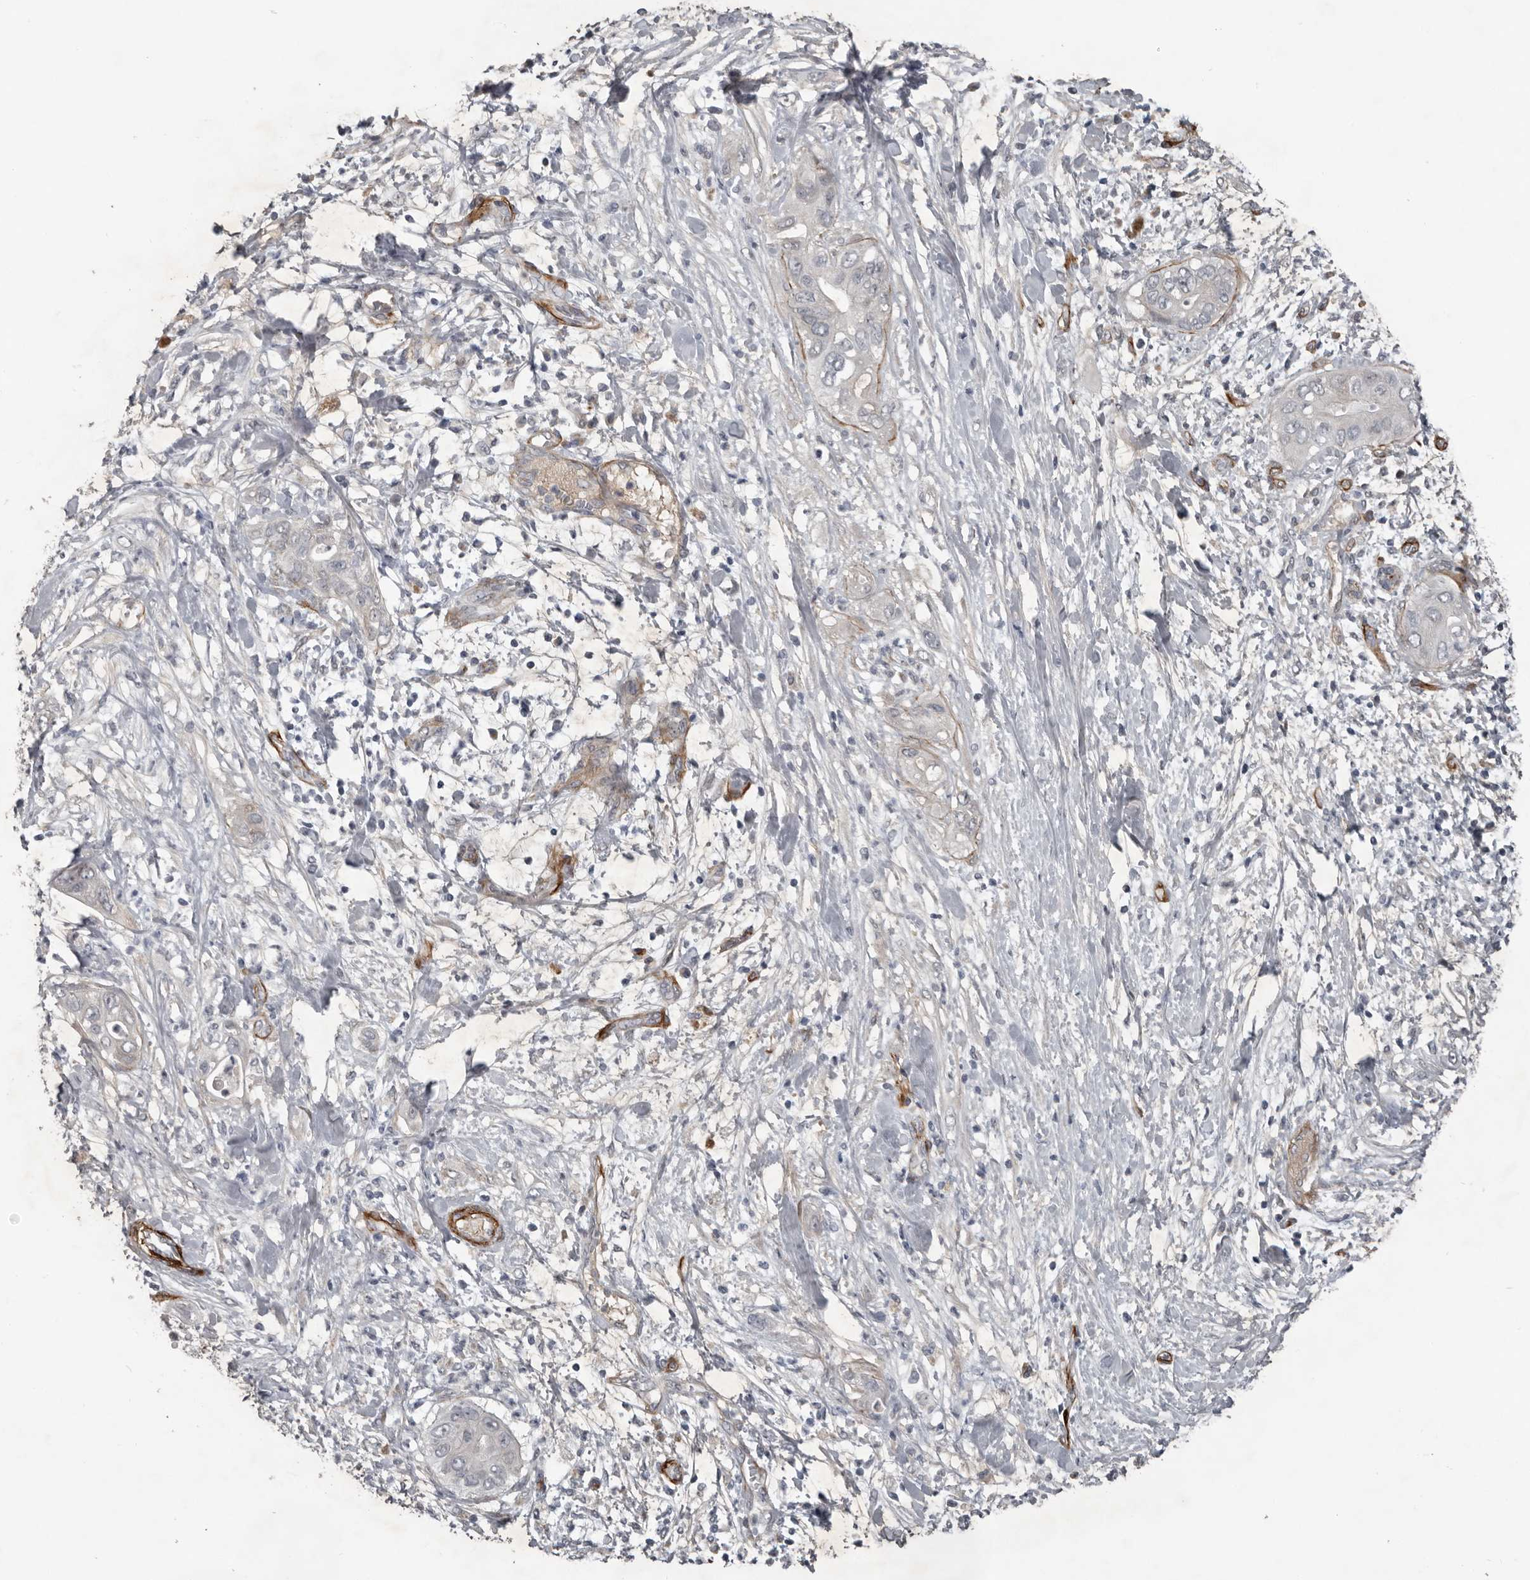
{"staining": {"intensity": "negative", "quantity": "none", "location": "none"}, "tissue": "pancreatic cancer", "cell_type": "Tumor cells", "image_type": "cancer", "snomed": [{"axis": "morphology", "description": "Adenocarcinoma, NOS"}, {"axis": "topography", "description": "Pancreas"}], "caption": "Immunohistochemistry (IHC) of pancreatic cancer (adenocarcinoma) demonstrates no expression in tumor cells. (Stains: DAB (3,3'-diaminobenzidine) immunohistochemistry (IHC) with hematoxylin counter stain, Microscopy: brightfield microscopy at high magnification).", "gene": "C1orf216", "patient": {"sex": "female", "age": 78}}